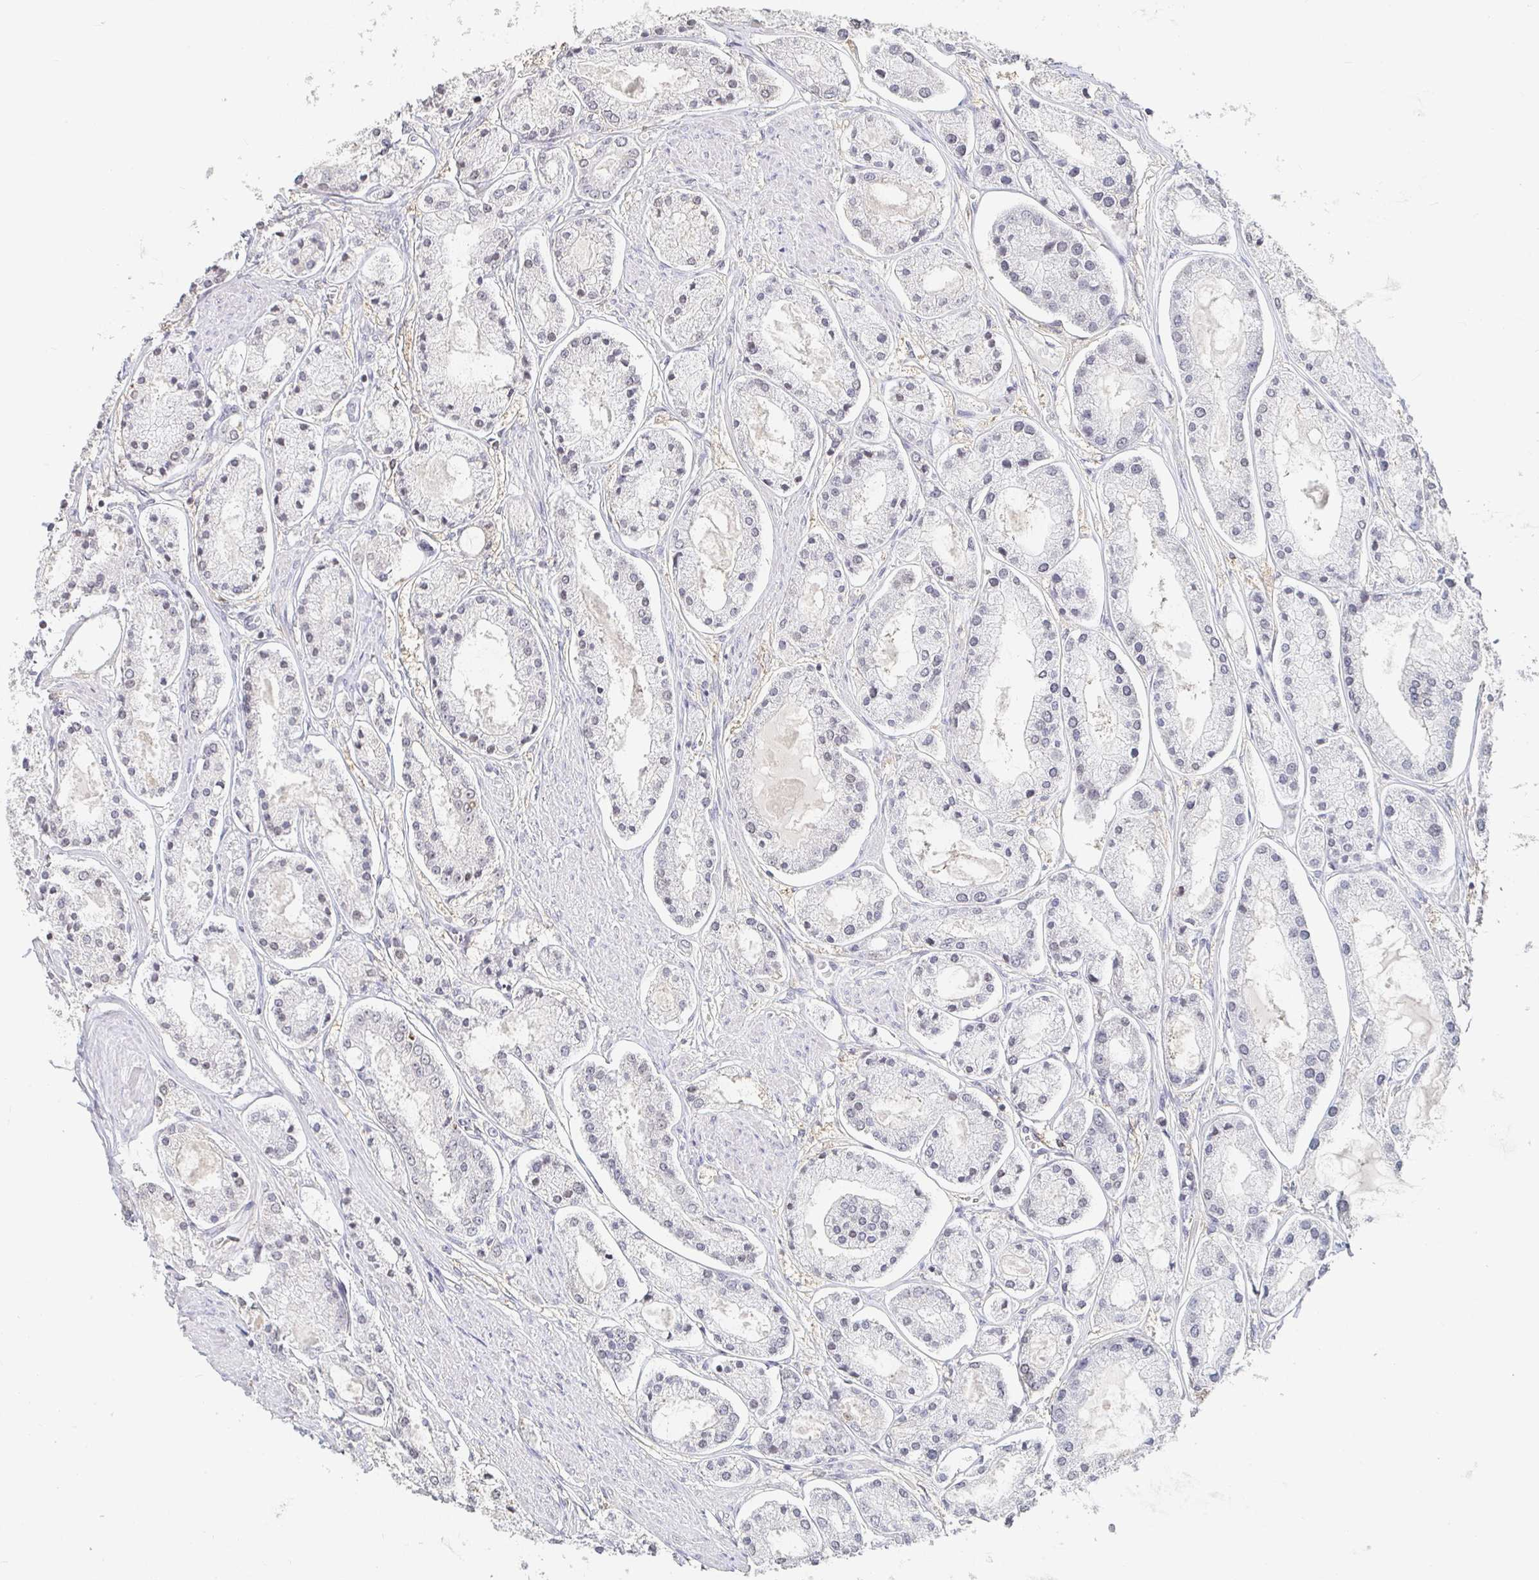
{"staining": {"intensity": "negative", "quantity": "none", "location": "none"}, "tissue": "prostate cancer", "cell_type": "Tumor cells", "image_type": "cancer", "snomed": [{"axis": "morphology", "description": "Adenocarcinoma, High grade"}, {"axis": "topography", "description": "Prostate"}], "caption": "IHC histopathology image of neoplastic tissue: human adenocarcinoma (high-grade) (prostate) stained with DAB demonstrates no significant protein expression in tumor cells.", "gene": "NME9", "patient": {"sex": "male", "age": 66}}